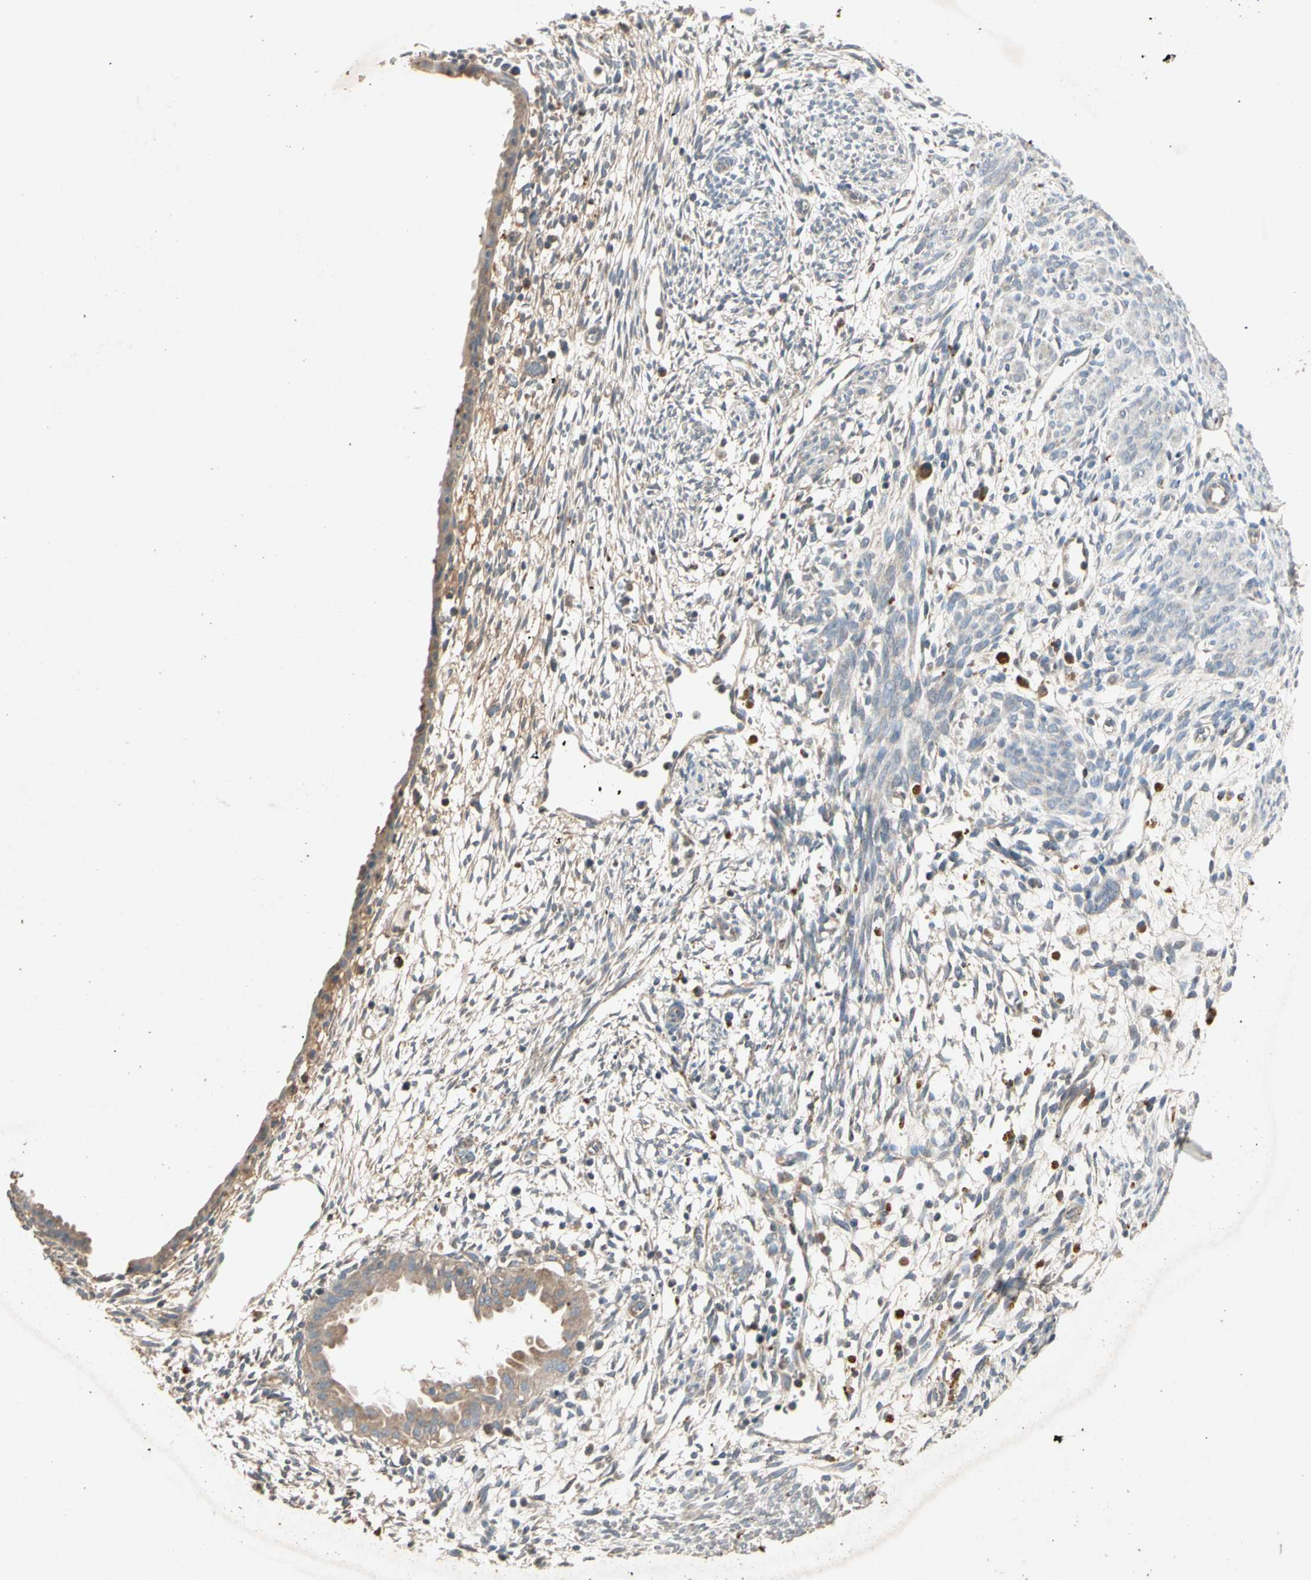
{"staining": {"intensity": "moderate", "quantity": "25%-75%", "location": "cytoplasmic/membranous"}, "tissue": "endometrium", "cell_type": "Cells in endometrial stroma", "image_type": "normal", "snomed": [{"axis": "morphology", "description": "Normal tissue, NOS"}, {"axis": "morphology", "description": "Atrophy, NOS"}, {"axis": "topography", "description": "Uterus"}, {"axis": "topography", "description": "Endometrium"}], "caption": "Protein staining by immunohistochemistry demonstrates moderate cytoplasmic/membranous positivity in approximately 25%-75% of cells in endometrial stroma in unremarkable endometrium.", "gene": "GPLD1", "patient": {"sex": "female", "age": 68}}